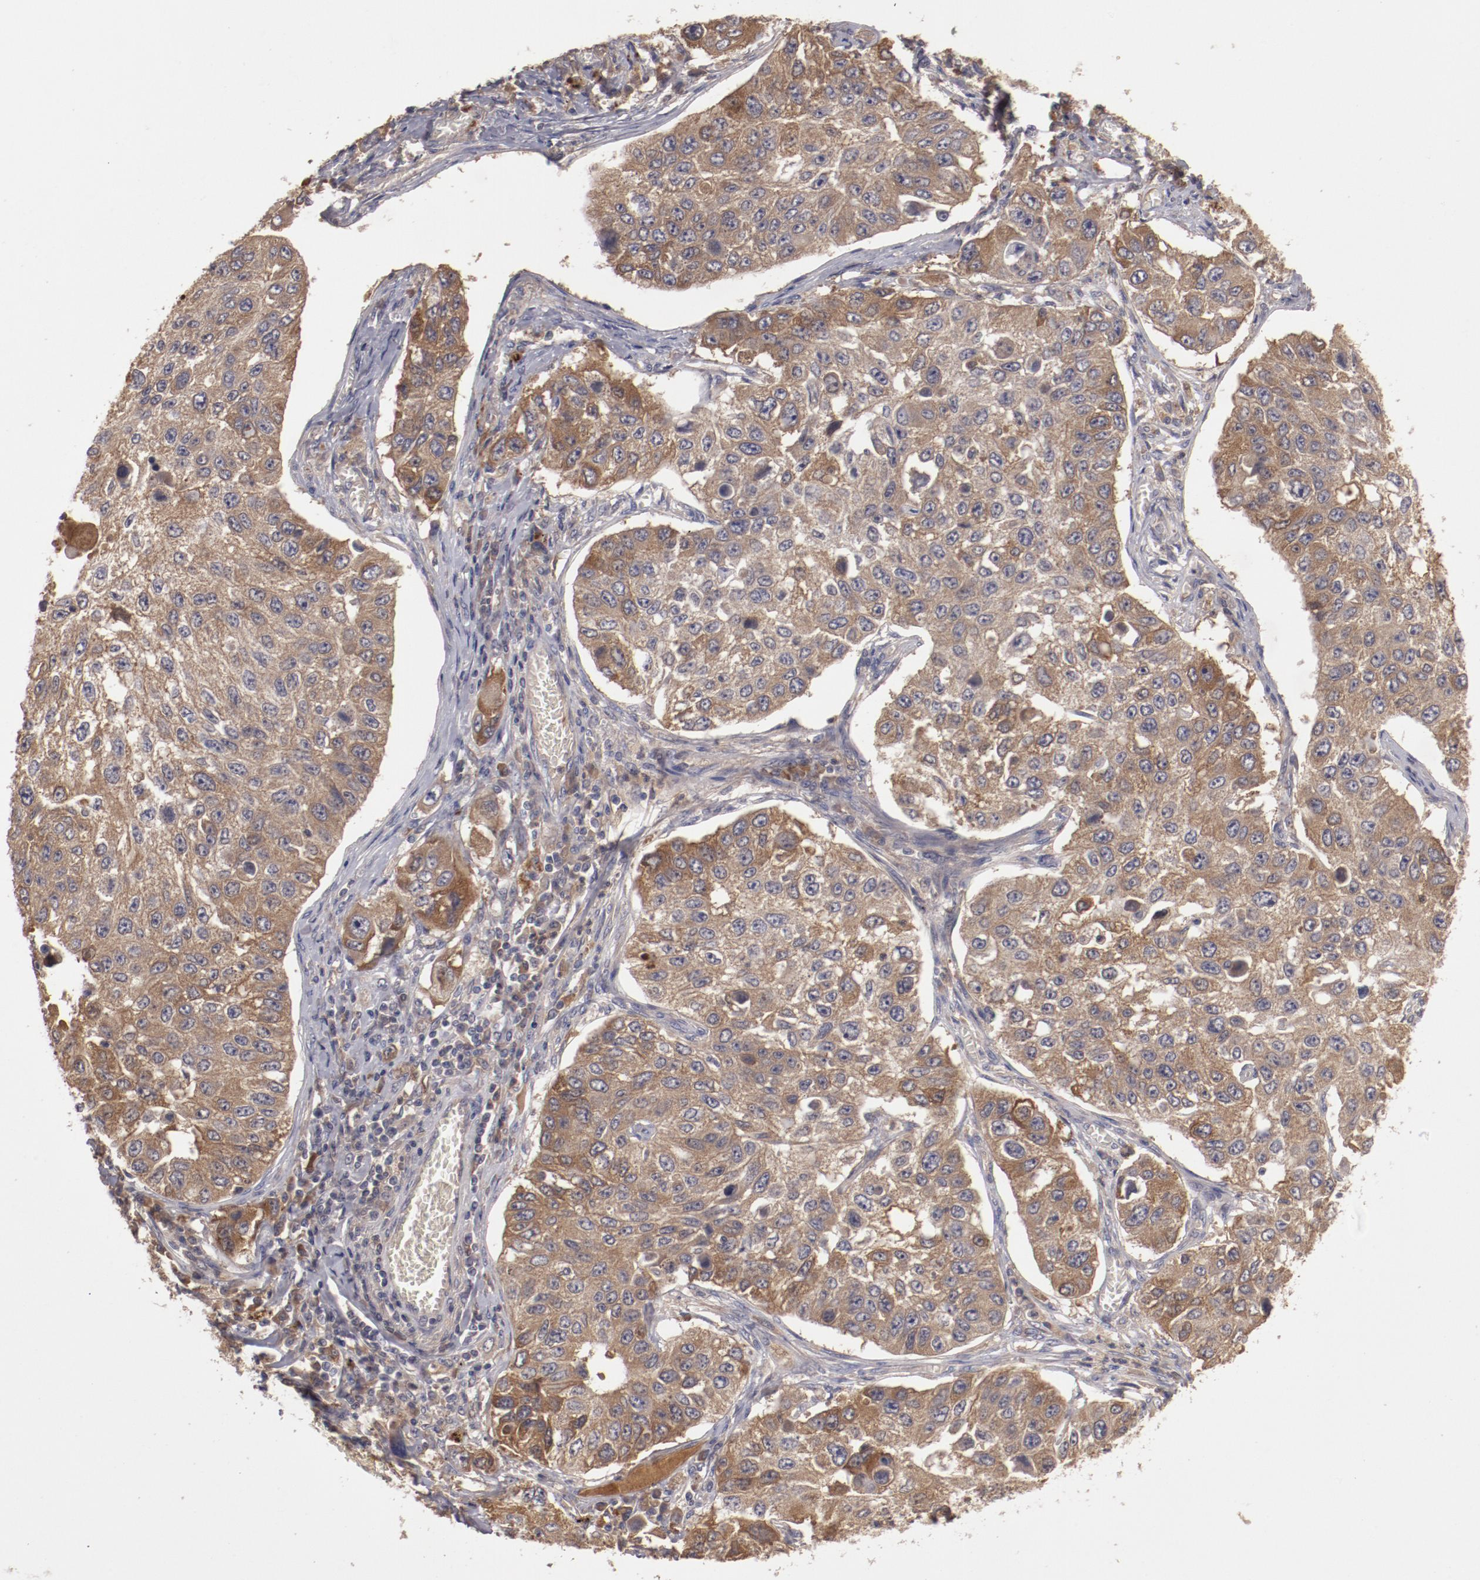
{"staining": {"intensity": "moderate", "quantity": ">75%", "location": "cytoplasmic/membranous"}, "tissue": "lung cancer", "cell_type": "Tumor cells", "image_type": "cancer", "snomed": [{"axis": "morphology", "description": "Squamous cell carcinoma, NOS"}, {"axis": "topography", "description": "Lung"}], "caption": "Human lung squamous cell carcinoma stained with a protein marker exhibits moderate staining in tumor cells.", "gene": "CP", "patient": {"sex": "male", "age": 71}}